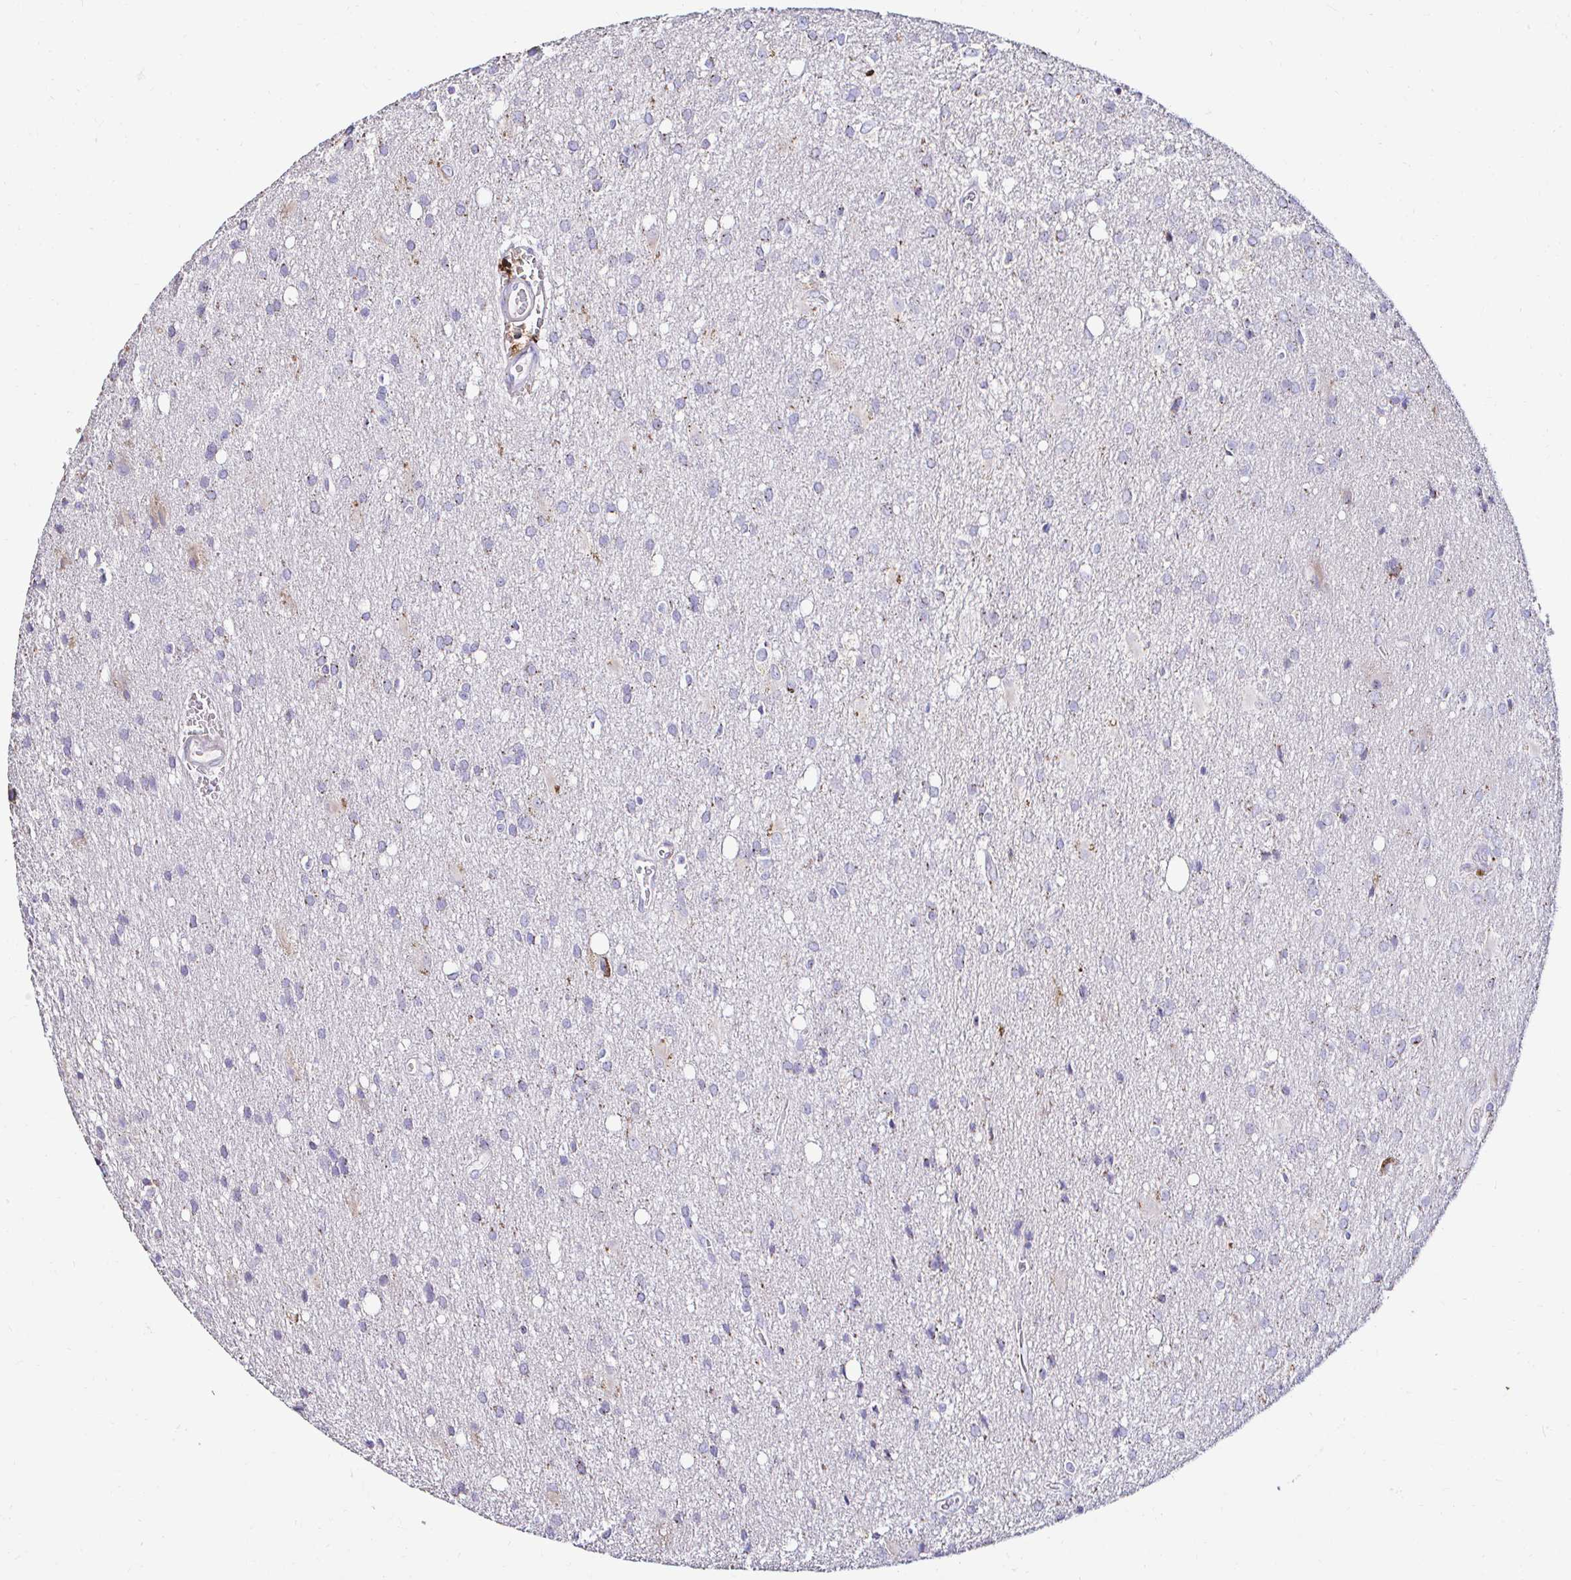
{"staining": {"intensity": "negative", "quantity": "none", "location": "none"}, "tissue": "glioma", "cell_type": "Tumor cells", "image_type": "cancer", "snomed": [{"axis": "morphology", "description": "Glioma, malignant, Low grade"}, {"axis": "topography", "description": "Brain"}], "caption": "Immunohistochemistry (IHC) micrograph of neoplastic tissue: low-grade glioma (malignant) stained with DAB (3,3'-diaminobenzidine) demonstrates no significant protein expression in tumor cells.", "gene": "GALNS", "patient": {"sex": "male", "age": 66}}